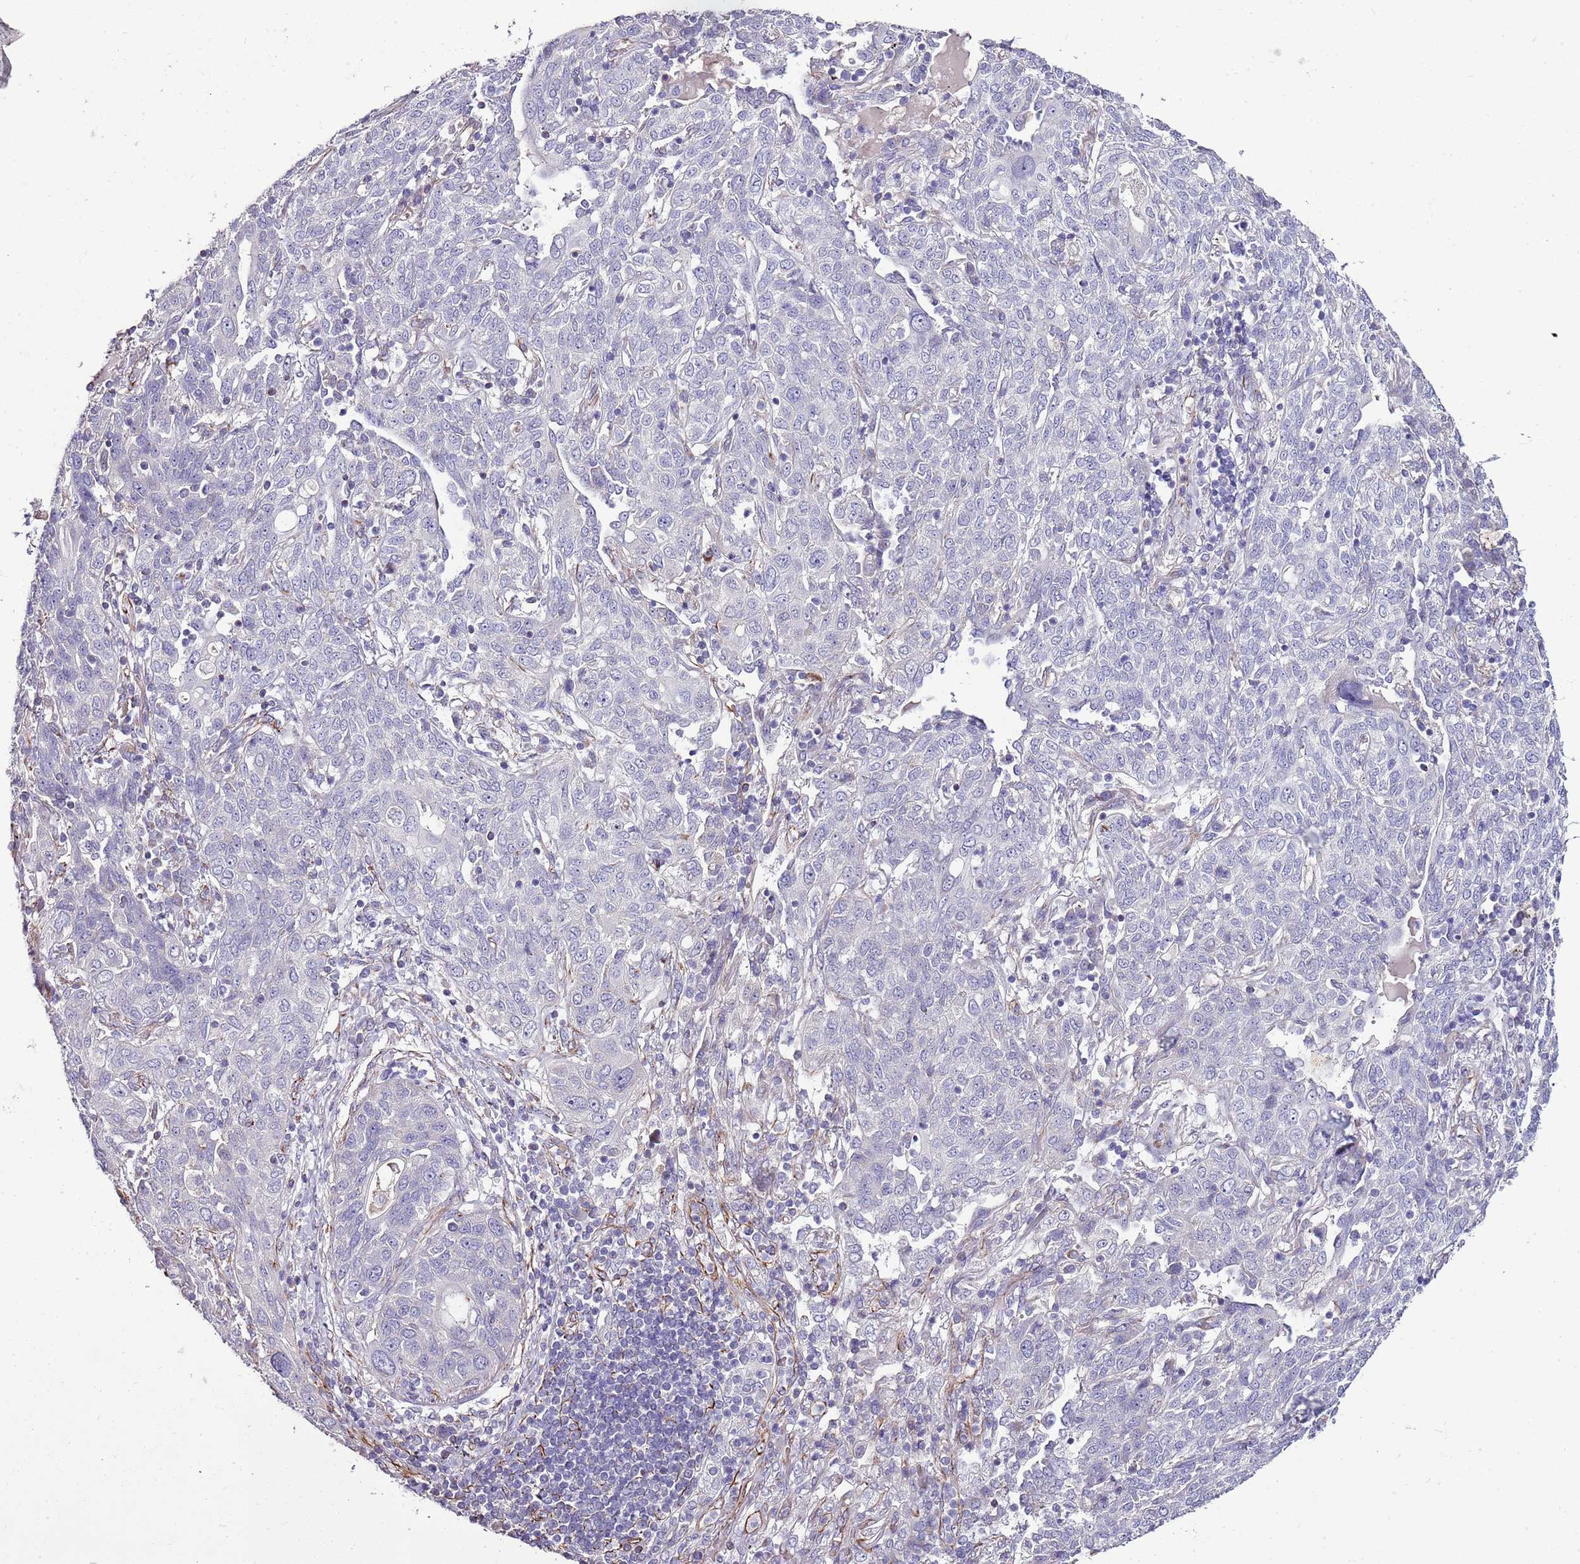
{"staining": {"intensity": "negative", "quantity": "none", "location": "none"}, "tissue": "lung cancer", "cell_type": "Tumor cells", "image_type": "cancer", "snomed": [{"axis": "morphology", "description": "Squamous cell carcinoma, NOS"}, {"axis": "topography", "description": "Lung"}], "caption": "Tumor cells are negative for protein expression in human lung squamous cell carcinoma.", "gene": "ZNF786", "patient": {"sex": "female", "age": 70}}